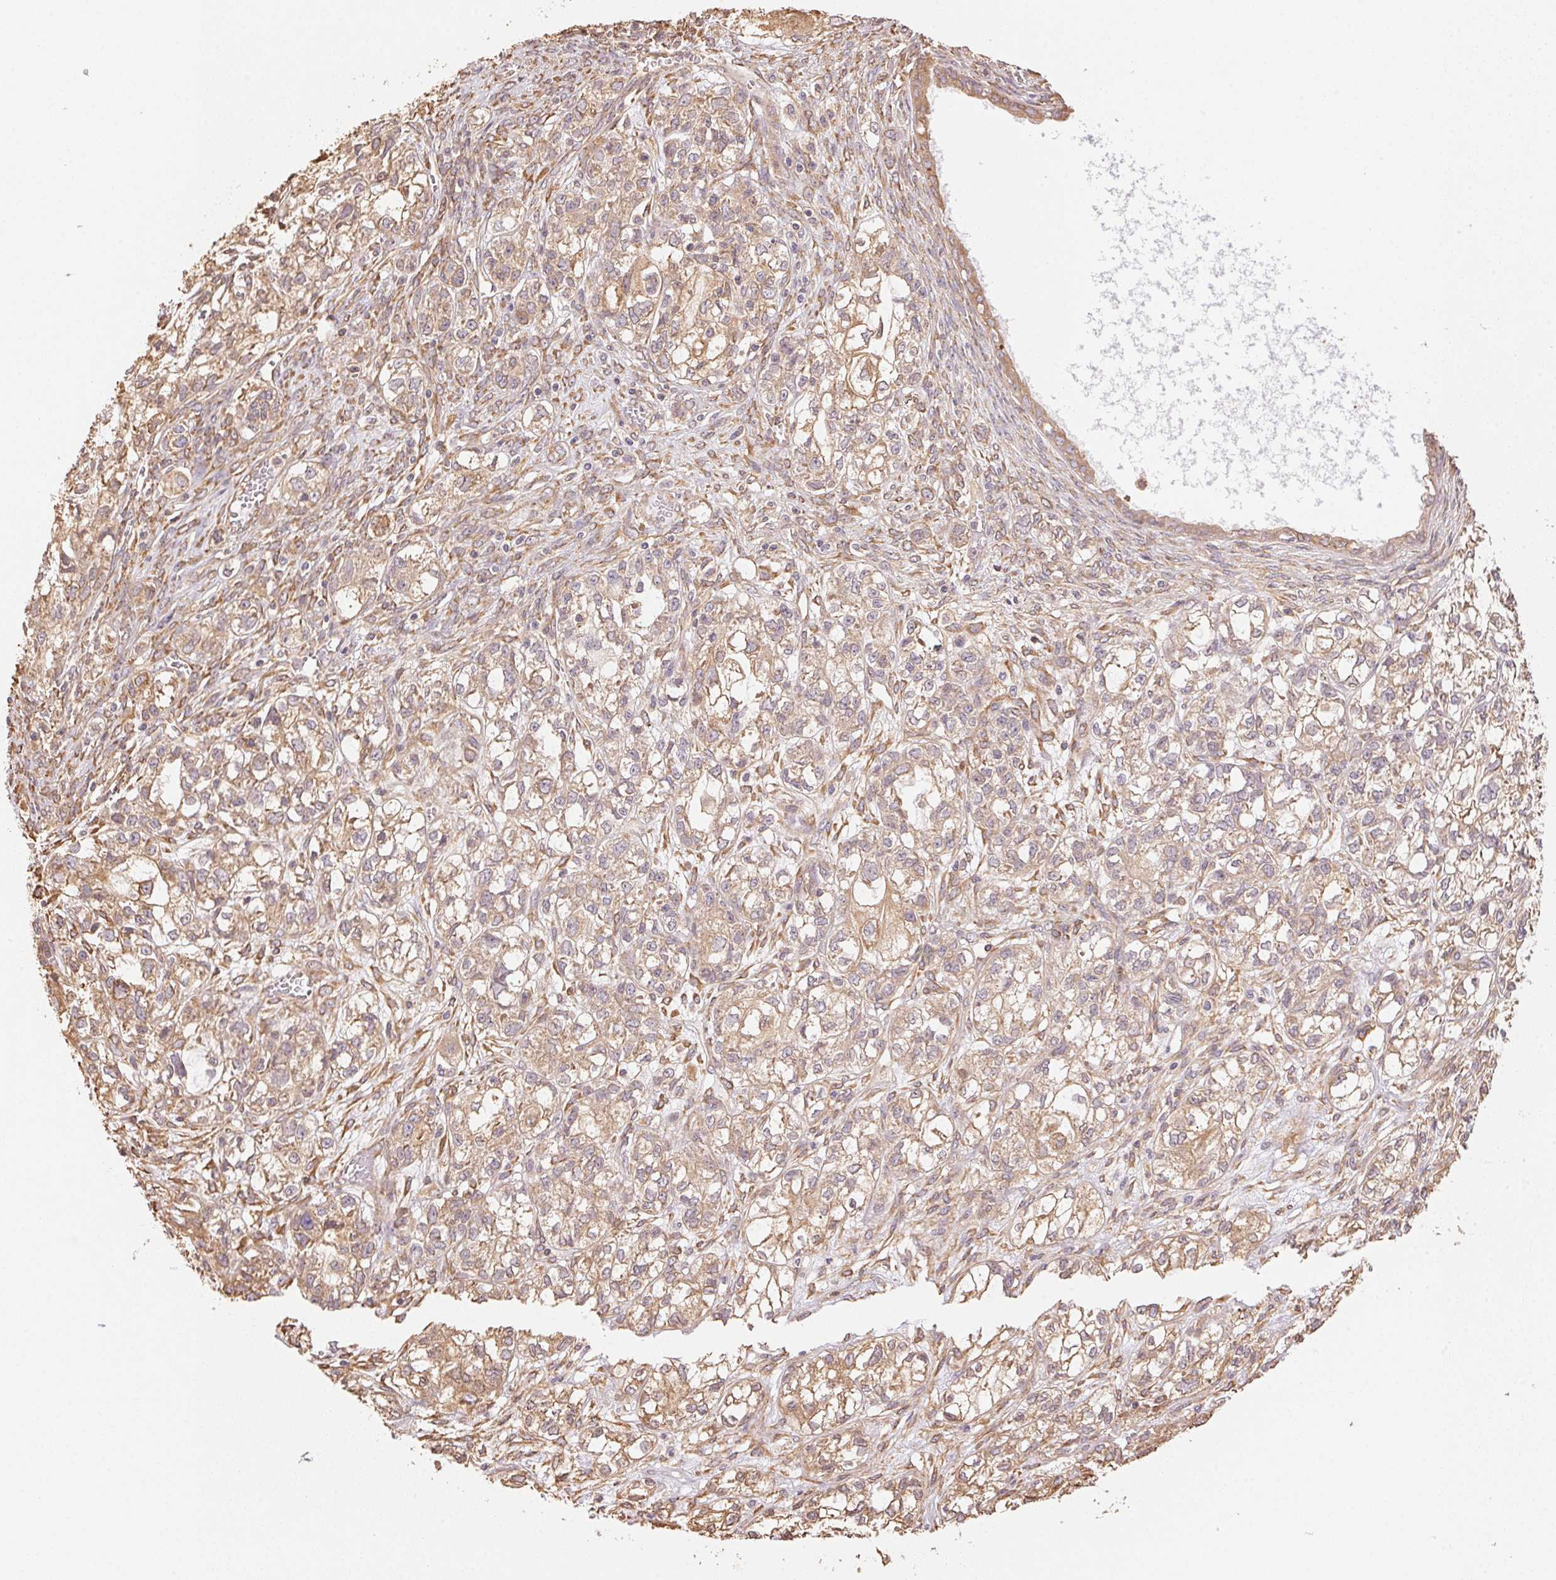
{"staining": {"intensity": "weak", "quantity": ">75%", "location": "cytoplasmic/membranous"}, "tissue": "ovarian cancer", "cell_type": "Tumor cells", "image_type": "cancer", "snomed": [{"axis": "morphology", "description": "Carcinoma, endometroid"}, {"axis": "topography", "description": "Ovary"}], "caption": "Immunohistochemistry photomicrograph of human endometroid carcinoma (ovarian) stained for a protein (brown), which displays low levels of weak cytoplasmic/membranous expression in about >75% of tumor cells.", "gene": "C6orf163", "patient": {"sex": "female", "age": 64}}